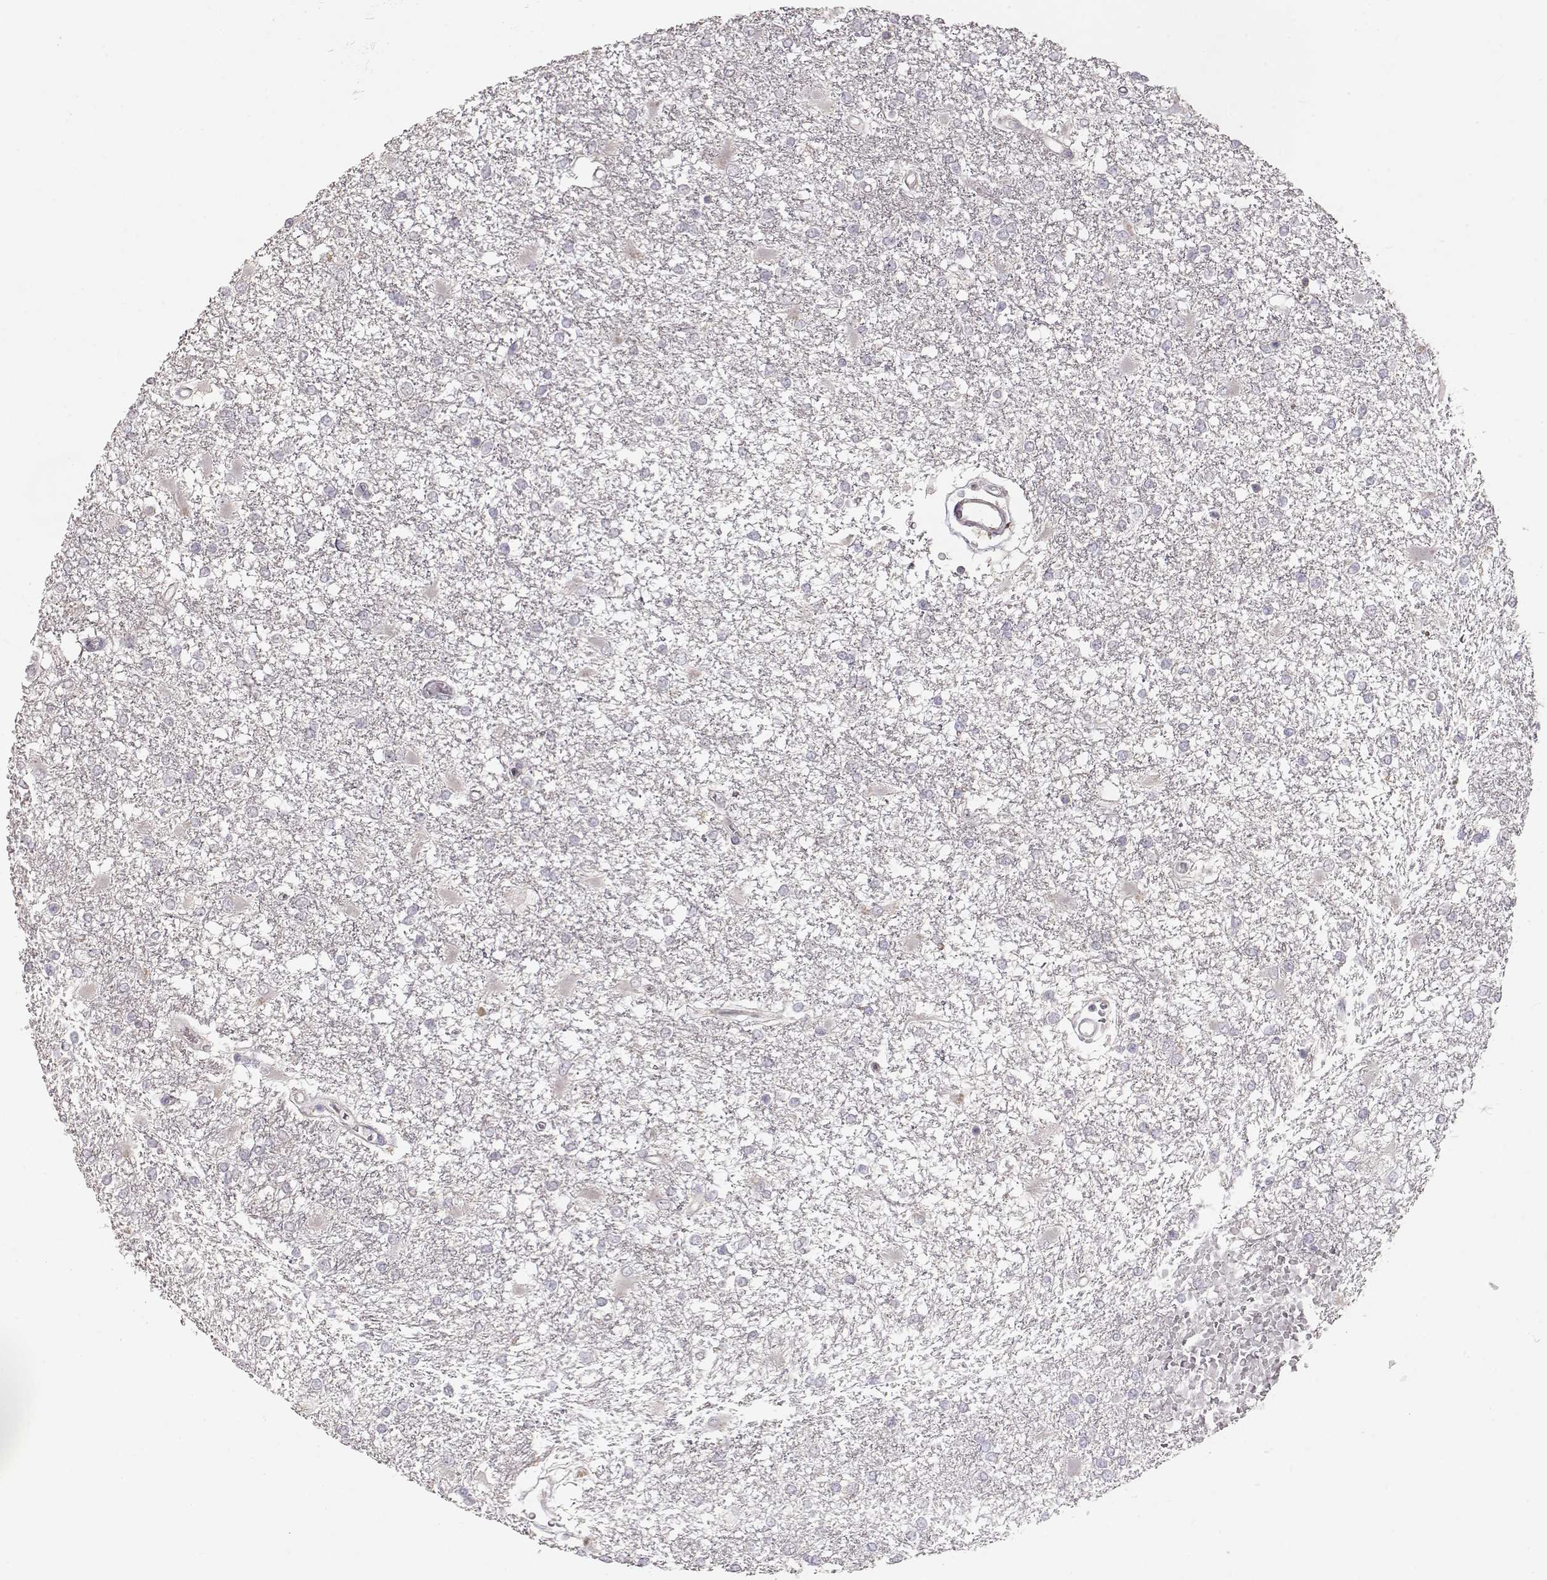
{"staining": {"intensity": "negative", "quantity": "none", "location": "none"}, "tissue": "glioma", "cell_type": "Tumor cells", "image_type": "cancer", "snomed": [{"axis": "morphology", "description": "Glioma, malignant, High grade"}, {"axis": "topography", "description": "Cerebral cortex"}], "caption": "High power microscopy histopathology image of an IHC micrograph of malignant glioma (high-grade), revealing no significant expression in tumor cells. The staining is performed using DAB (3,3'-diaminobenzidine) brown chromogen with nuclei counter-stained in using hematoxylin.", "gene": "ARHGAP8", "patient": {"sex": "male", "age": 79}}